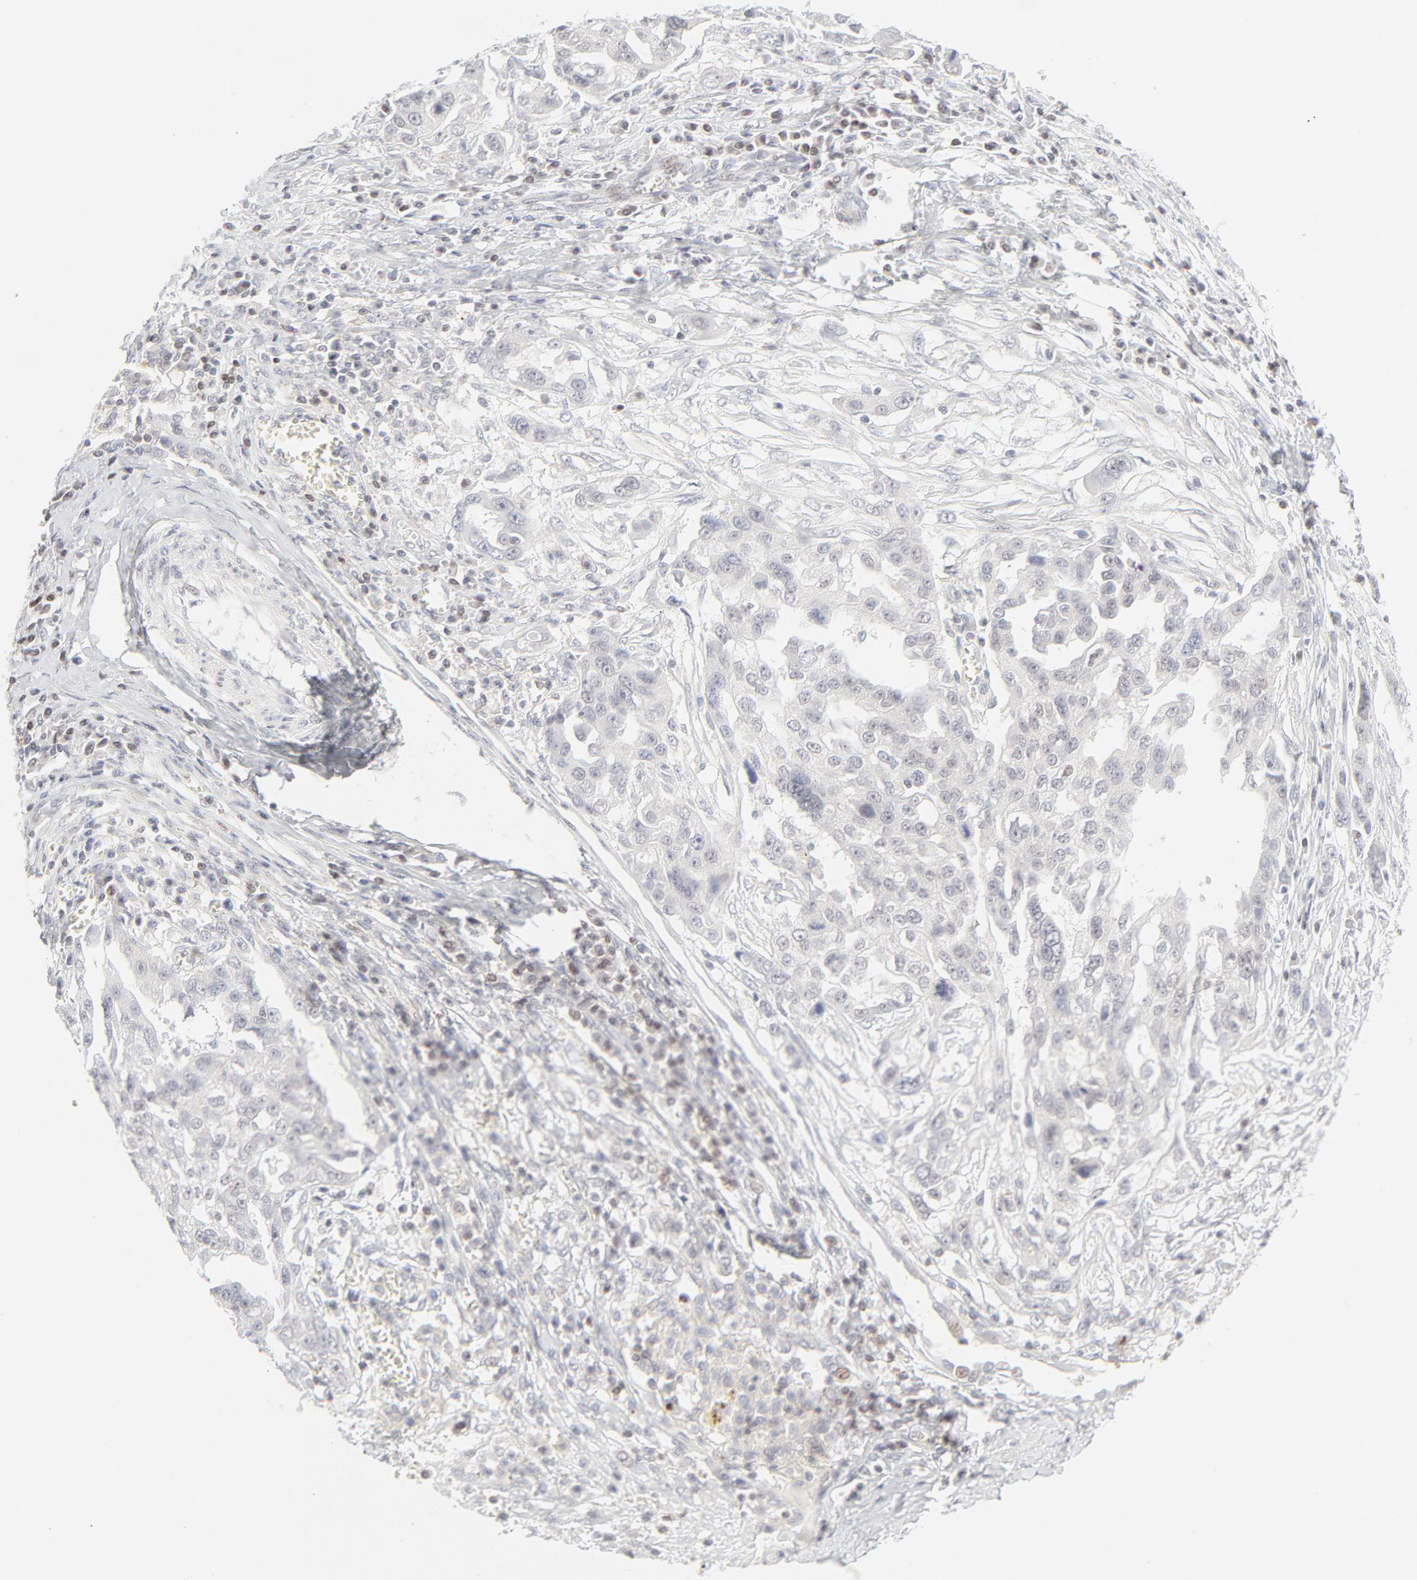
{"staining": {"intensity": "negative", "quantity": "none", "location": "none"}, "tissue": "ovarian cancer", "cell_type": "Tumor cells", "image_type": "cancer", "snomed": [{"axis": "morphology", "description": "Carcinoma, endometroid"}, {"axis": "topography", "description": "Ovary"}], "caption": "Immunohistochemistry (IHC) micrograph of neoplastic tissue: human ovarian cancer (endometroid carcinoma) stained with DAB displays no significant protein expression in tumor cells. (Stains: DAB immunohistochemistry (IHC) with hematoxylin counter stain, Microscopy: brightfield microscopy at high magnification).", "gene": "PRKCB", "patient": {"sex": "female", "age": 75}}